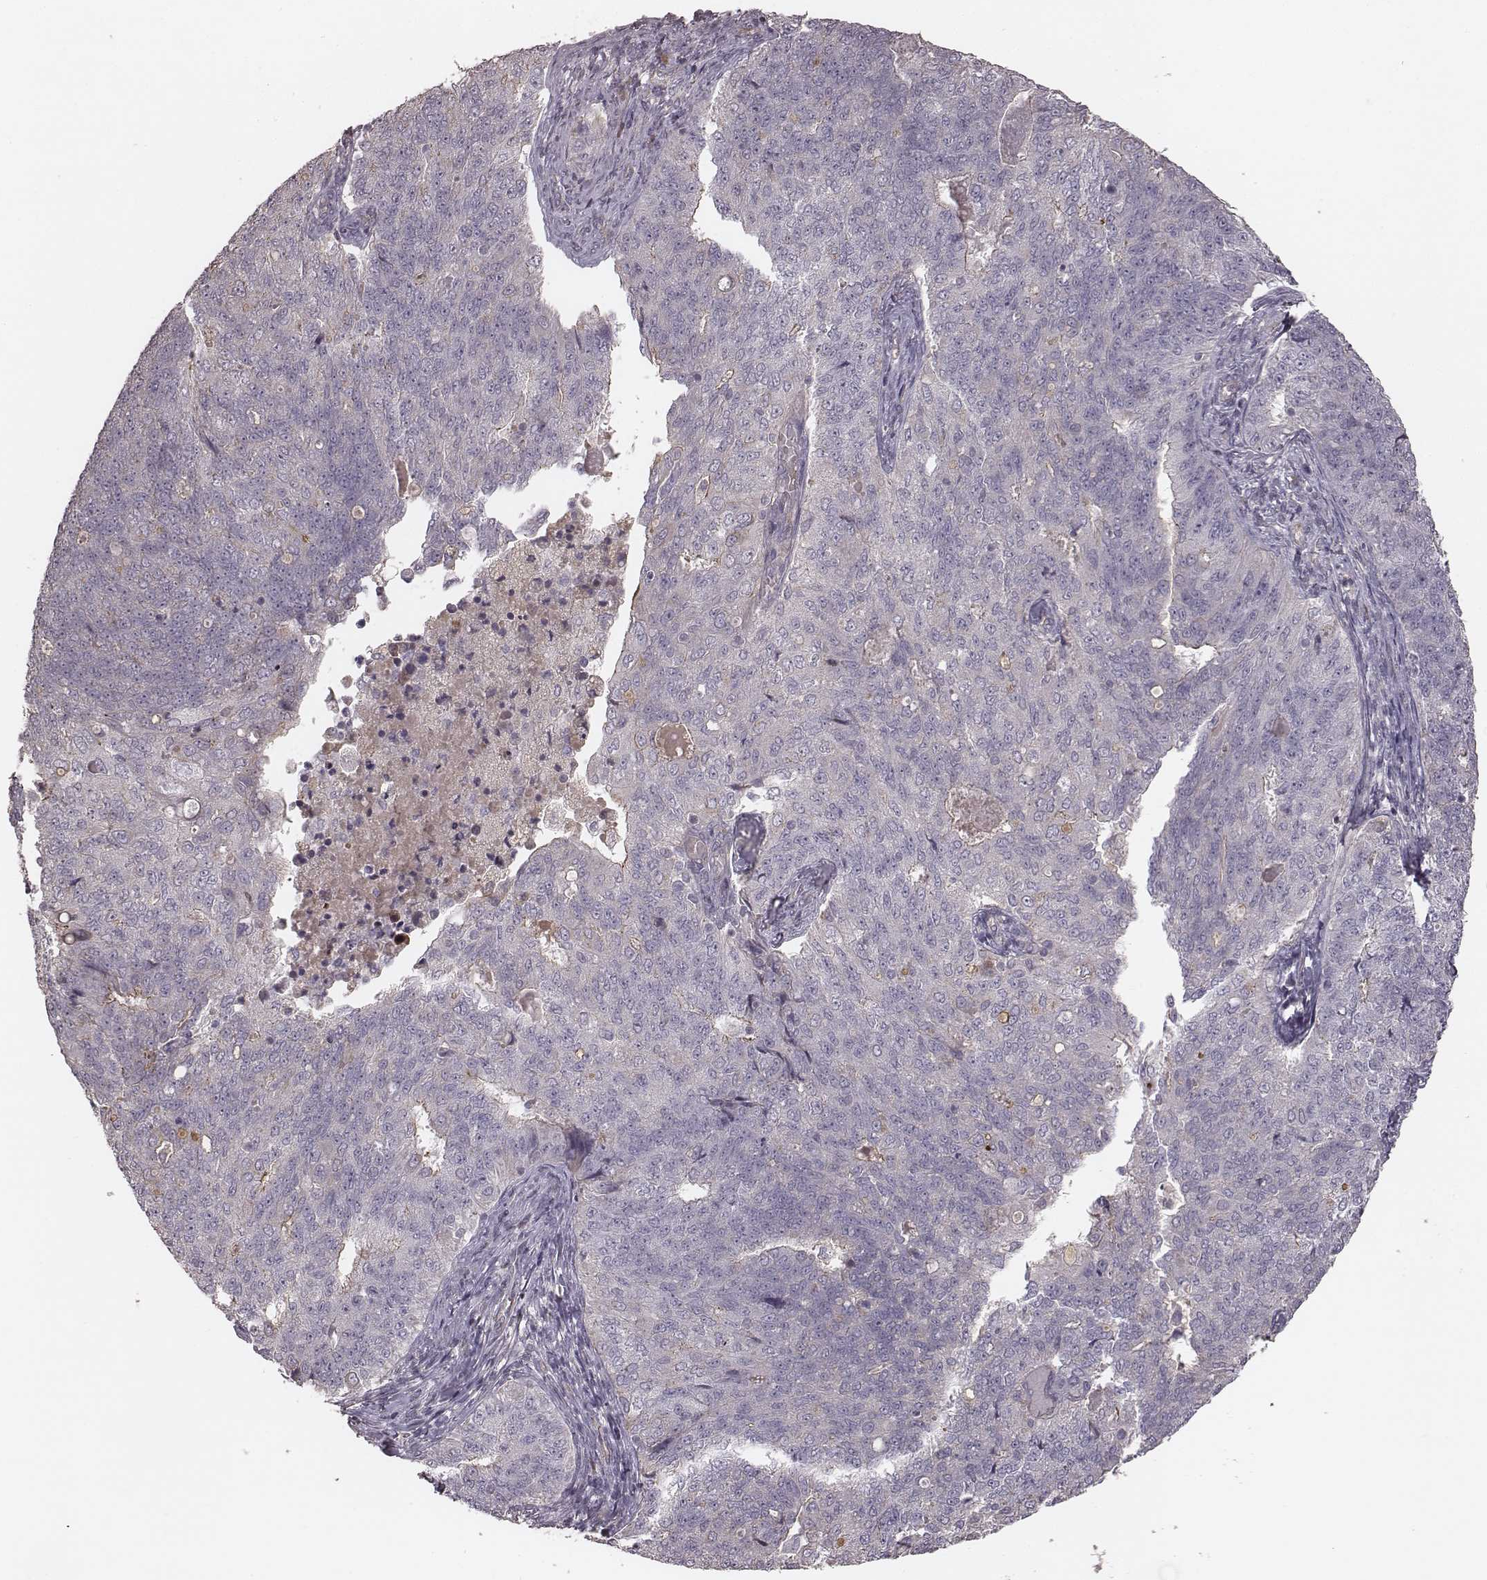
{"staining": {"intensity": "negative", "quantity": "none", "location": "none"}, "tissue": "endometrial cancer", "cell_type": "Tumor cells", "image_type": "cancer", "snomed": [{"axis": "morphology", "description": "Adenocarcinoma, NOS"}, {"axis": "topography", "description": "Endometrium"}], "caption": "Photomicrograph shows no significant protein positivity in tumor cells of endometrial cancer.", "gene": "OTOGL", "patient": {"sex": "female", "age": 43}}